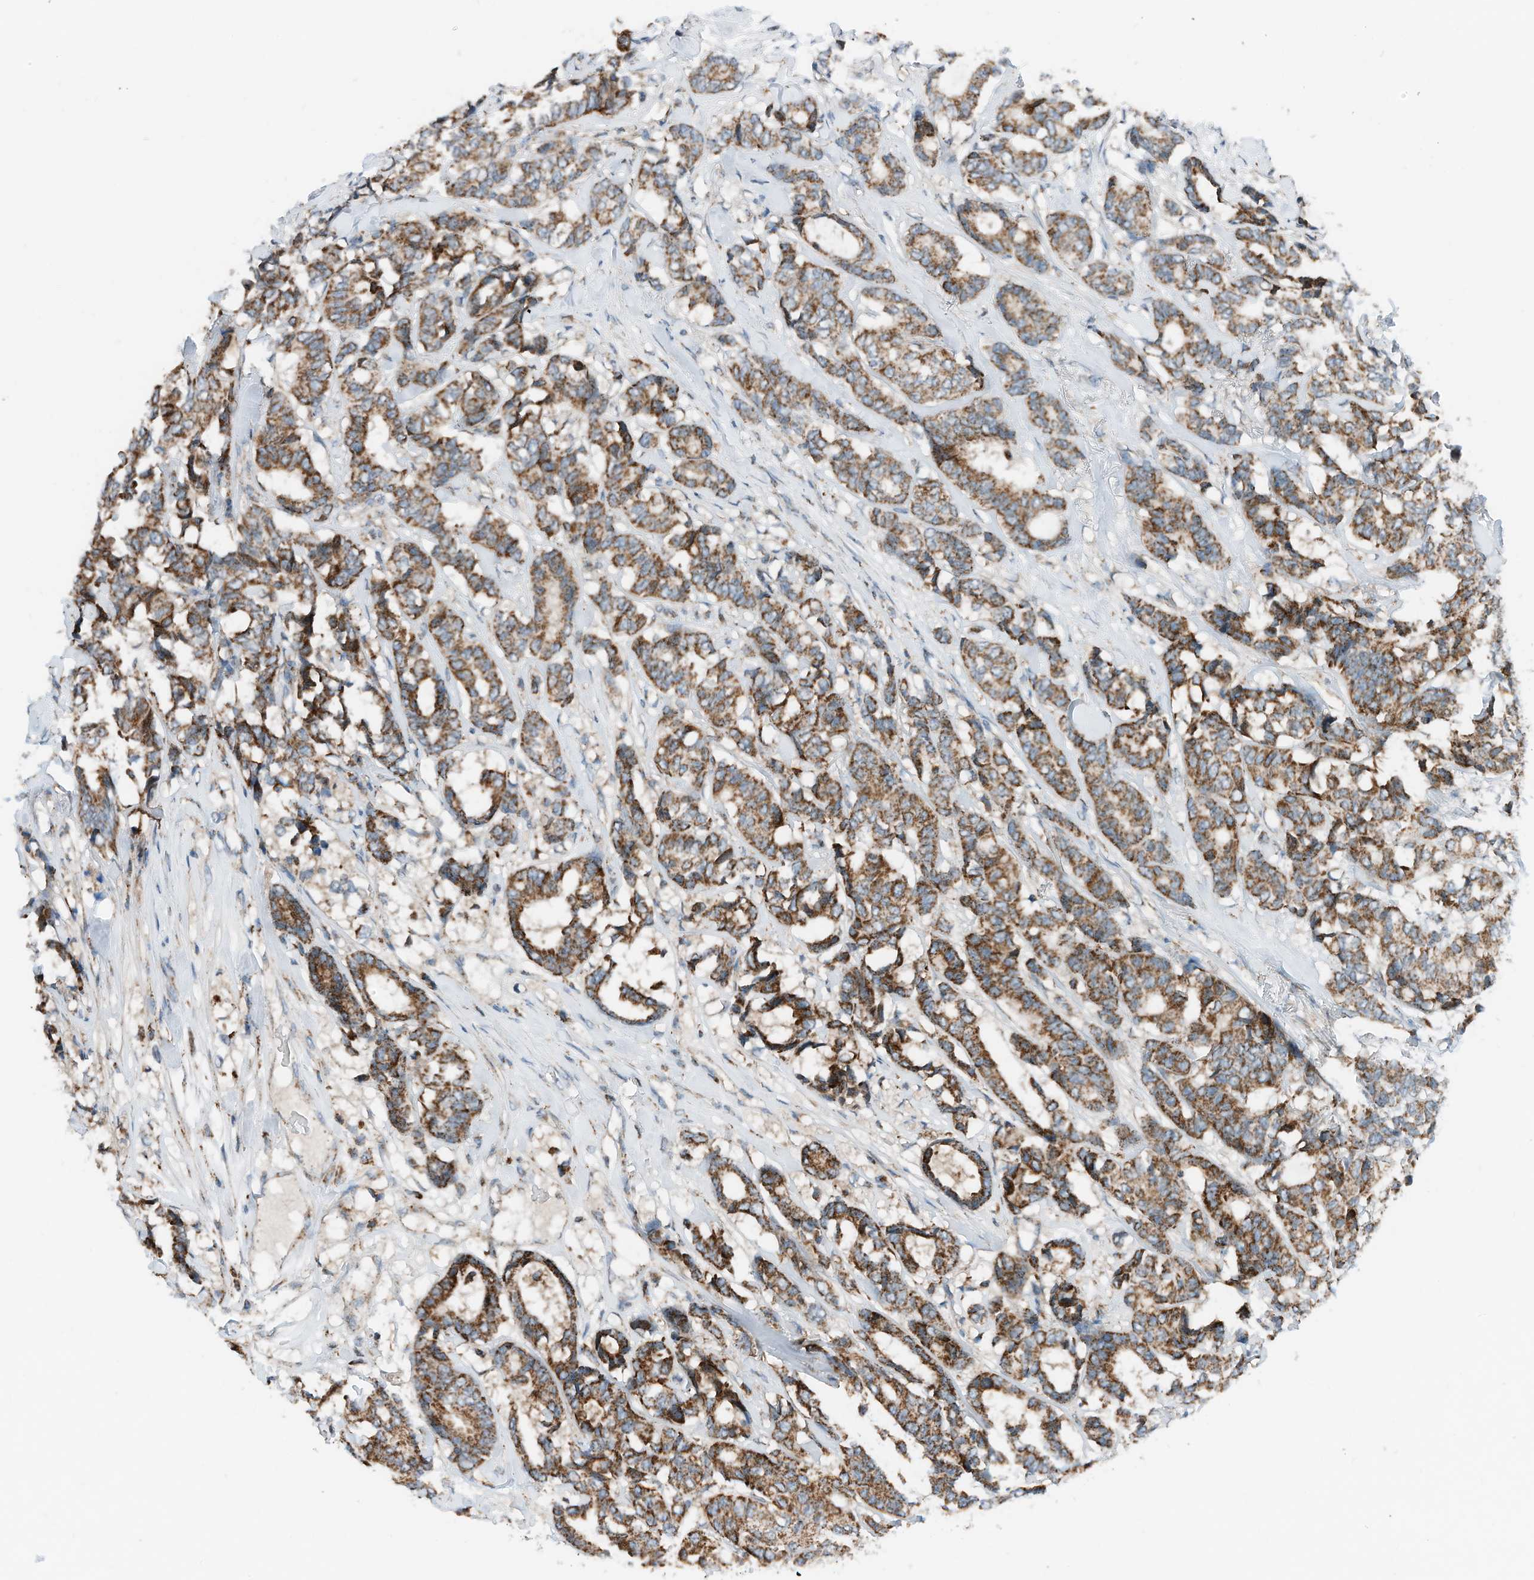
{"staining": {"intensity": "strong", "quantity": ">75%", "location": "cytoplasmic/membranous"}, "tissue": "breast cancer", "cell_type": "Tumor cells", "image_type": "cancer", "snomed": [{"axis": "morphology", "description": "Duct carcinoma"}, {"axis": "topography", "description": "Breast"}], "caption": "Infiltrating ductal carcinoma (breast) stained with a protein marker reveals strong staining in tumor cells.", "gene": "RMND1", "patient": {"sex": "female", "age": 87}}